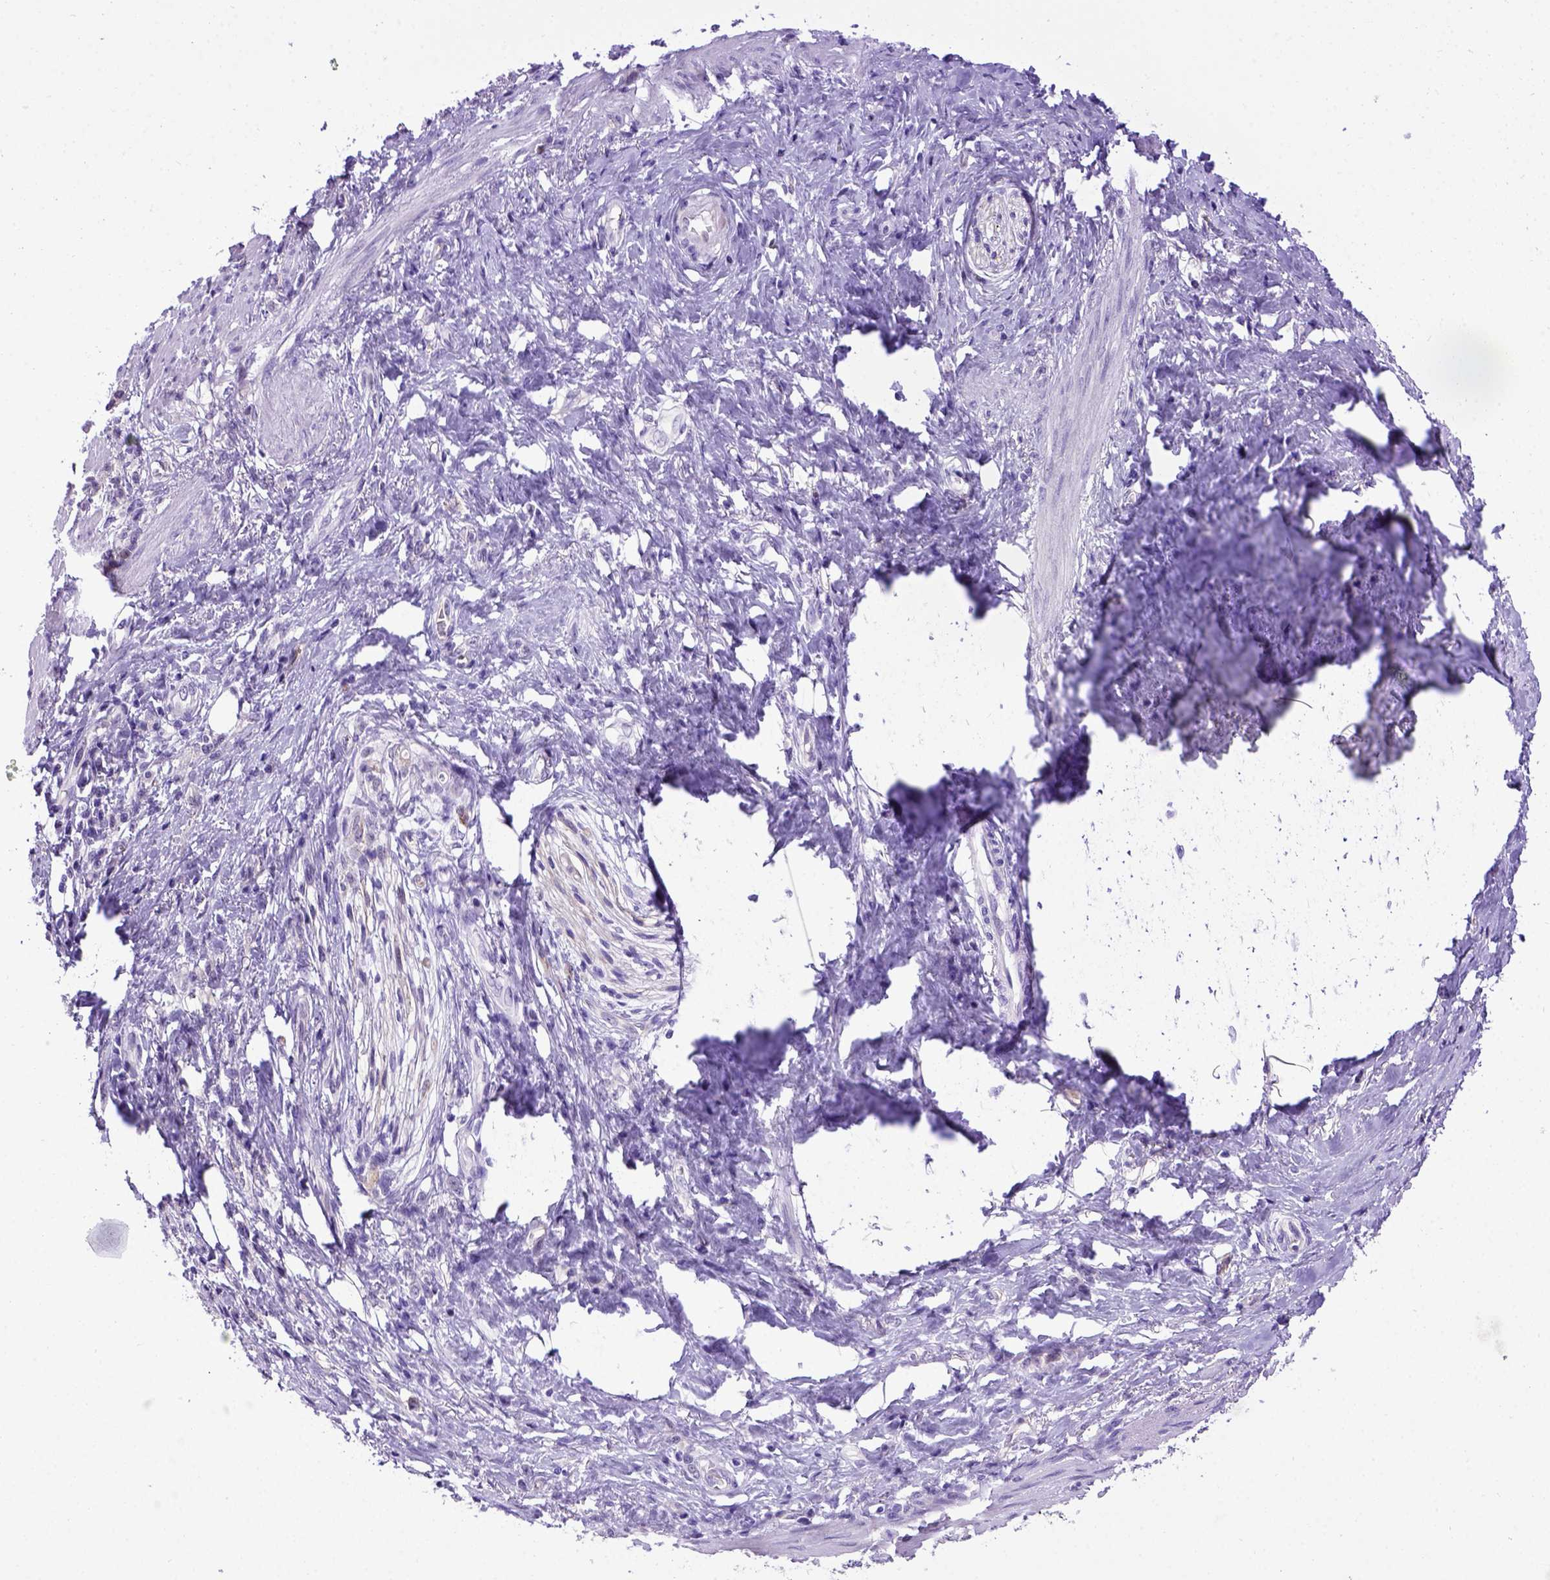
{"staining": {"intensity": "negative", "quantity": "none", "location": "none"}, "tissue": "stomach cancer", "cell_type": "Tumor cells", "image_type": "cancer", "snomed": [{"axis": "morphology", "description": "Adenocarcinoma, NOS"}, {"axis": "topography", "description": "Stomach"}], "caption": "Protein analysis of stomach cancer exhibits no significant staining in tumor cells. Nuclei are stained in blue.", "gene": "ADAM12", "patient": {"sex": "female", "age": 84}}